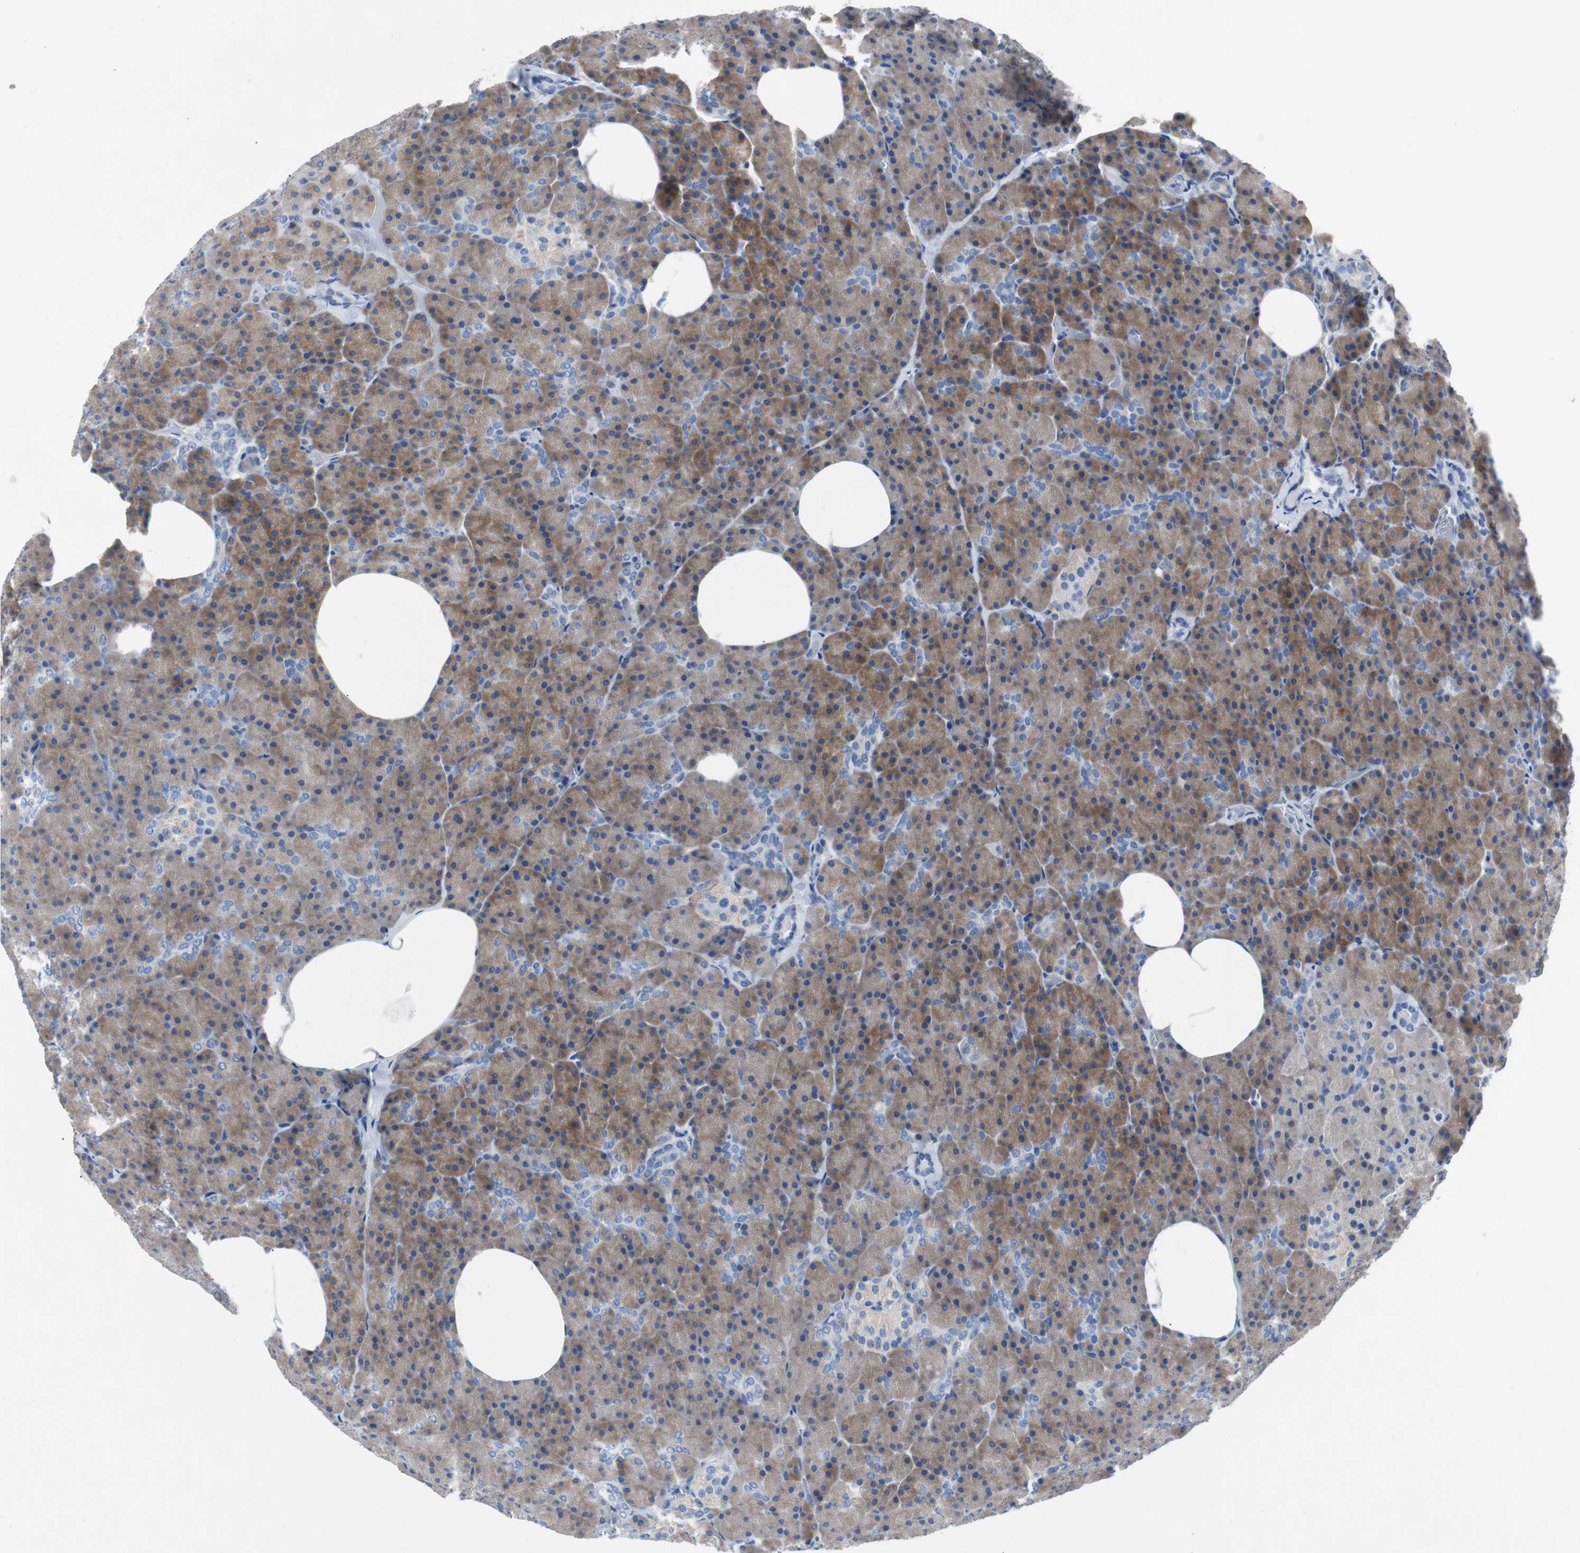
{"staining": {"intensity": "moderate", "quantity": ">75%", "location": "cytoplasmic/membranous"}, "tissue": "pancreas", "cell_type": "Exocrine glandular cells", "image_type": "normal", "snomed": [{"axis": "morphology", "description": "Normal tissue, NOS"}, {"axis": "topography", "description": "Pancreas"}], "caption": "IHC (DAB) staining of benign human pancreas exhibits moderate cytoplasmic/membranous protein positivity in about >75% of exocrine glandular cells. (DAB IHC, brown staining for protein, blue staining for nuclei).", "gene": "EEF2K", "patient": {"sex": "female", "age": 35}}